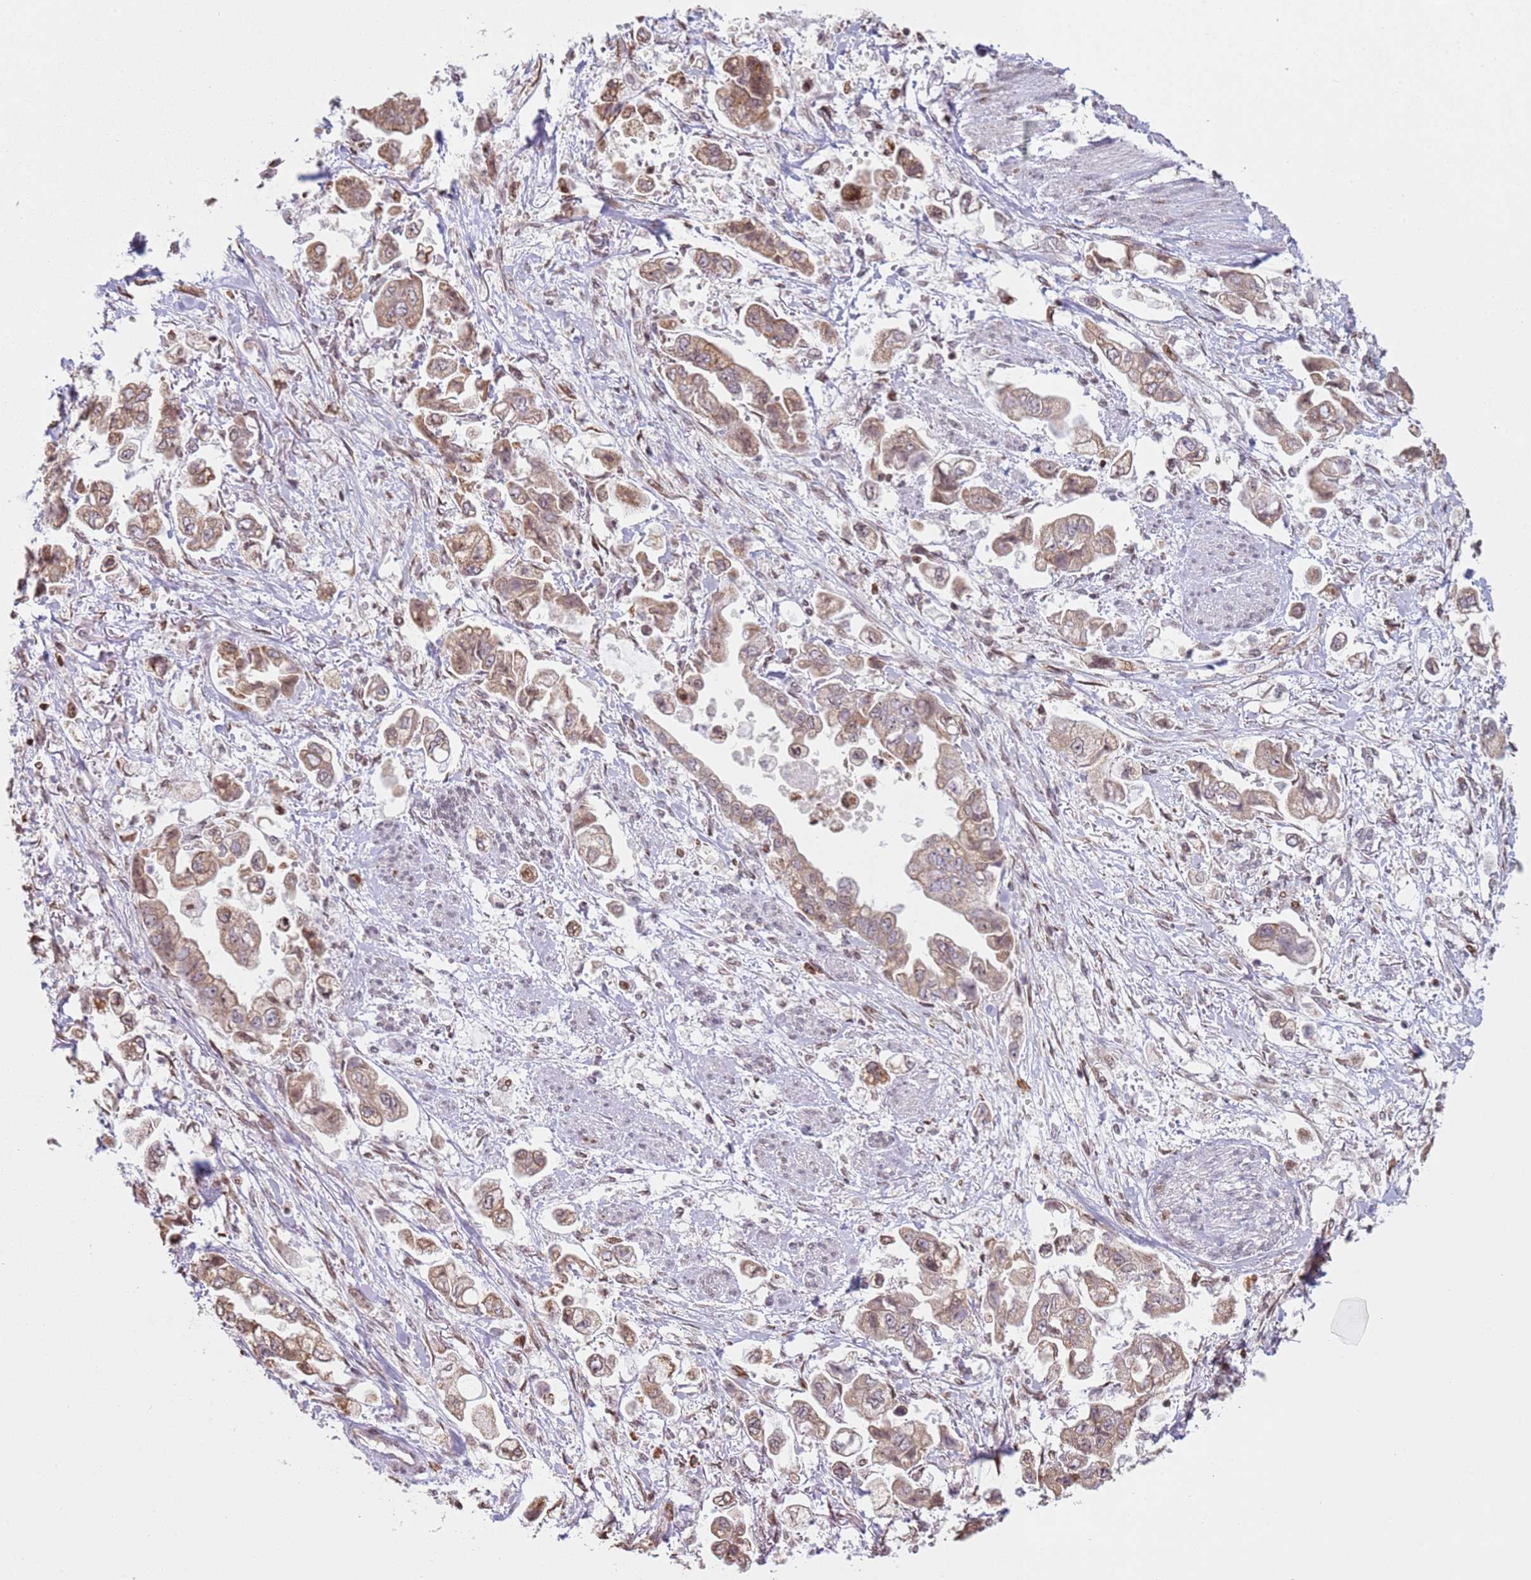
{"staining": {"intensity": "moderate", "quantity": ">75%", "location": "cytoplasmic/membranous,nuclear"}, "tissue": "stomach cancer", "cell_type": "Tumor cells", "image_type": "cancer", "snomed": [{"axis": "morphology", "description": "Adenocarcinoma, NOS"}, {"axis": "topography", "description": "Stomach"}], "caption": "Tumor cells exhibit moderate cytoplasmic/membranous and nuclear positivity in approximately >75% of cells in stomach cancer.", "gene": "SCAF1", "patient": {"sex": "male", "age": 62}}